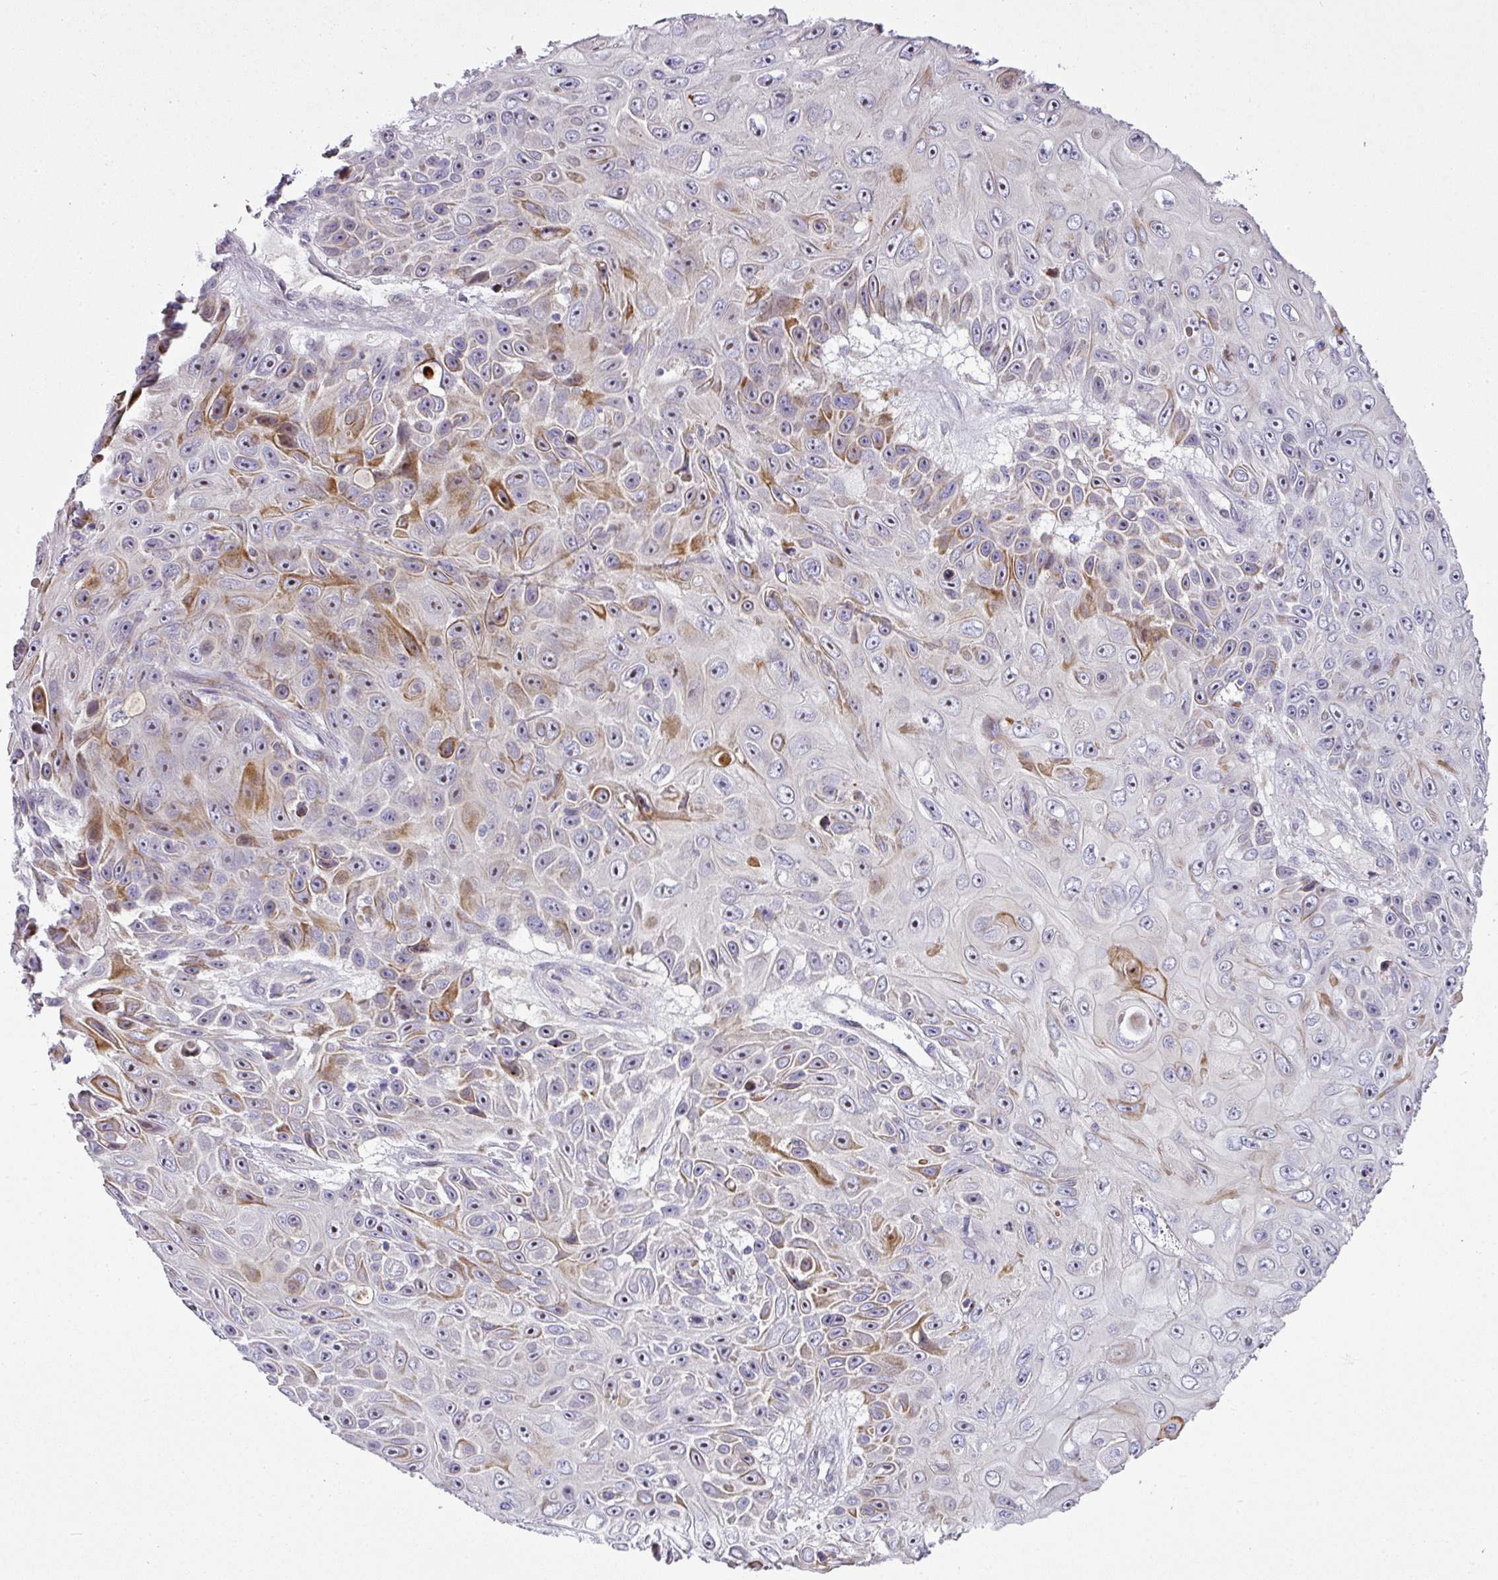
{"staining": {"intensity": "moderate", "quantity": "25%-75%", "location": "cytoplasmic/membranous,nuclear"}, "tissue": "skin cancer", "cell_type": "Tumor cells", "image_type": "cancer", "snomed": [{"axis": "morphology", "description": "Squamous cell carcinoma, NOS"}, {"axis": "topography", "description": "Skin"}], "caption": "Protein expression by immunohistochemistry reveals moderate cytoplasmic/membranous and nuclear expression in approximately 25%-75% of tumor cells in skin cancer.", "gene": "ATP6V1F", "patient": {"sex": "male", "age": 82}}